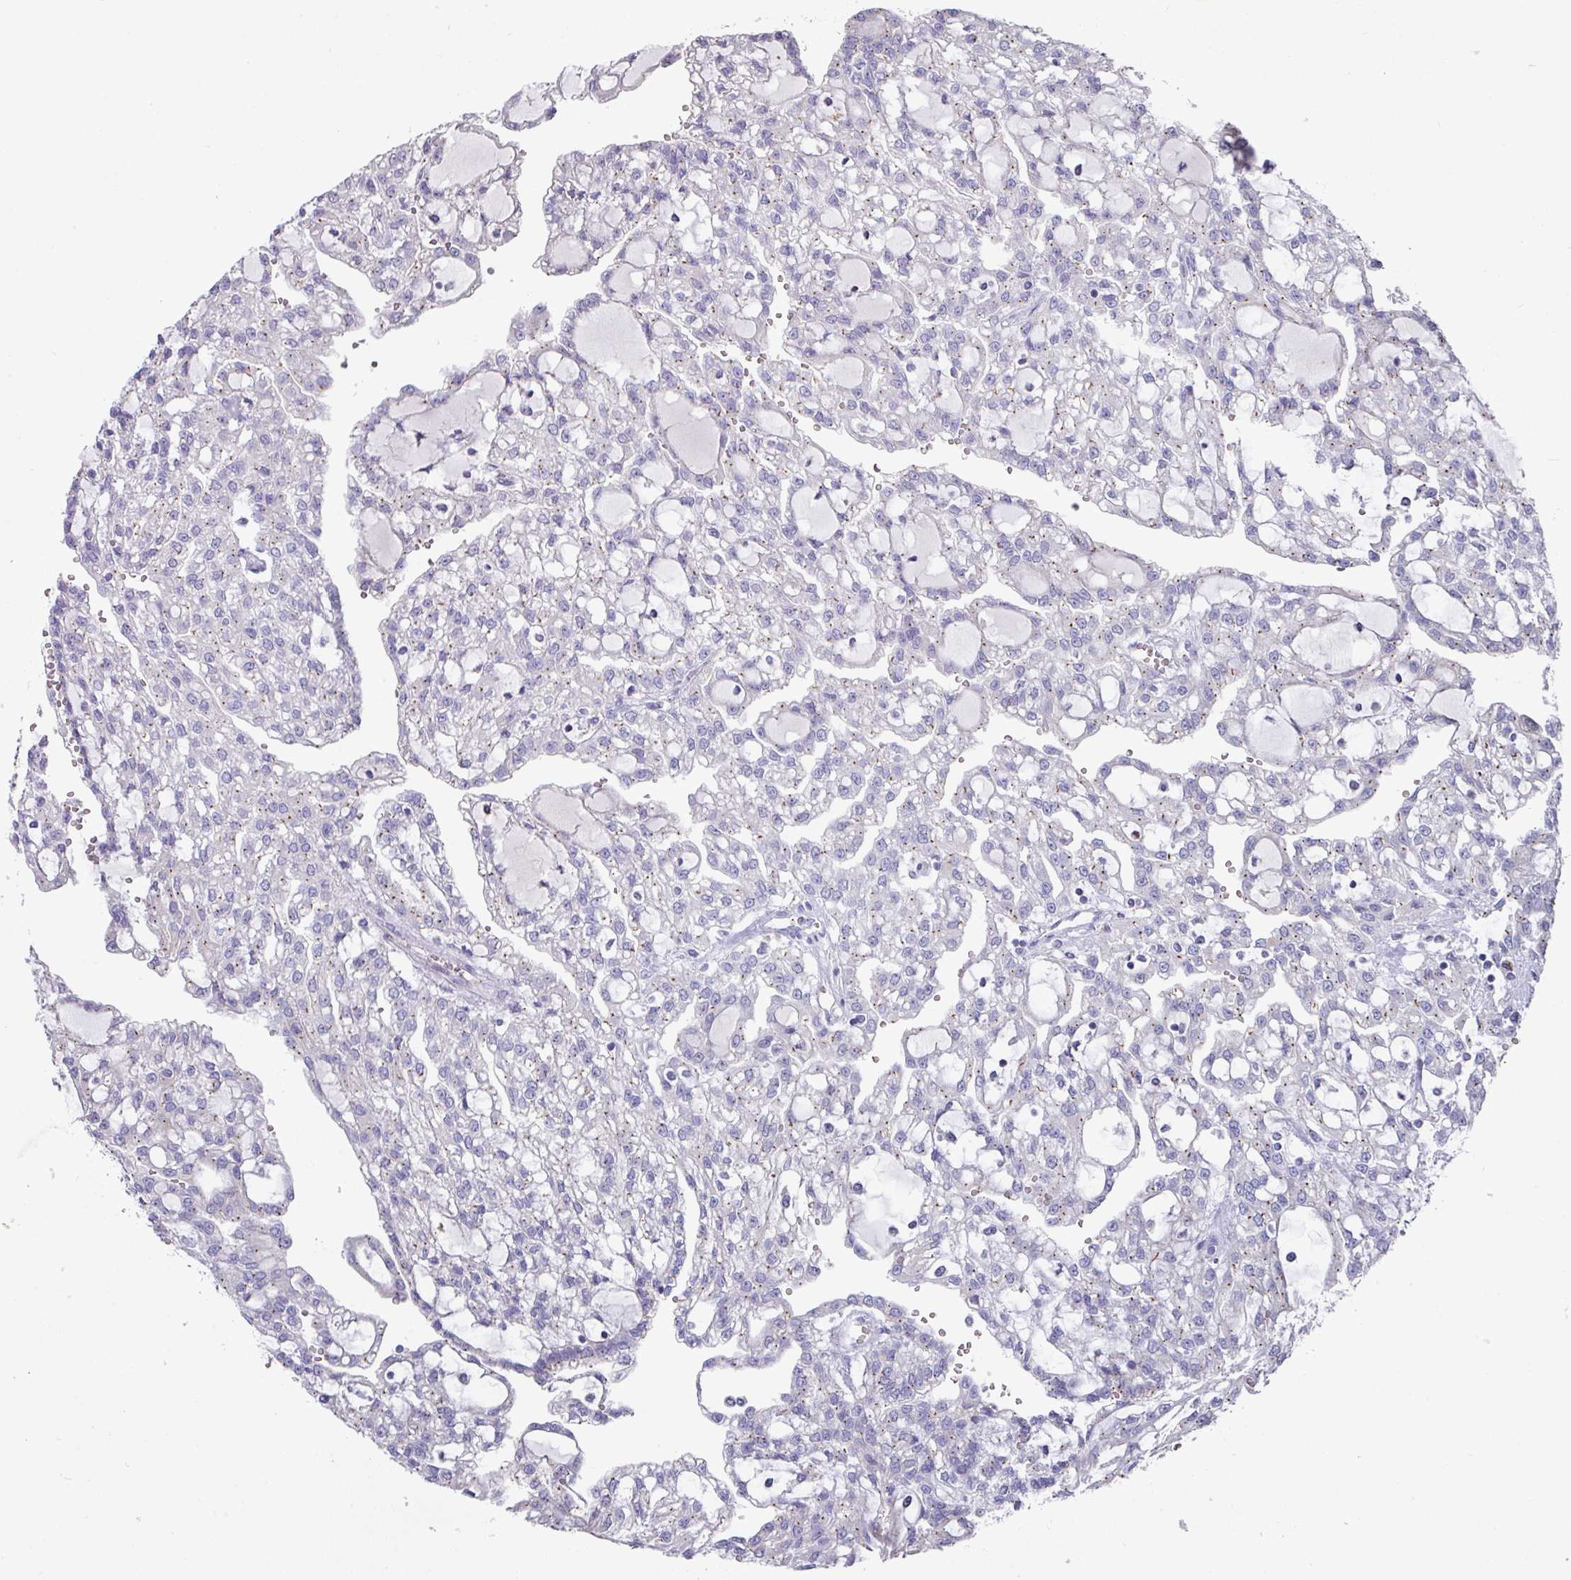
{"staining": {"intensity": "weak", "quantity": "<25%", "location": "cytoplasmic/membranous"}, "tissue": "renal cancer", "cell_type": "Tumor cells", "image_type": "cancer", "snomed": [{"axis": "morphology", "description": "Adenocarcinoma, NOS"}, {"axis": "topography", "description": "Kidney"}], "caption": "Immunohistochemical staining of renal cancer (adenocarcinoma) exhibits no significant expression in tumor cells.", "gene": "IL4R", "patient": {"sex": "male", "age": 63}}